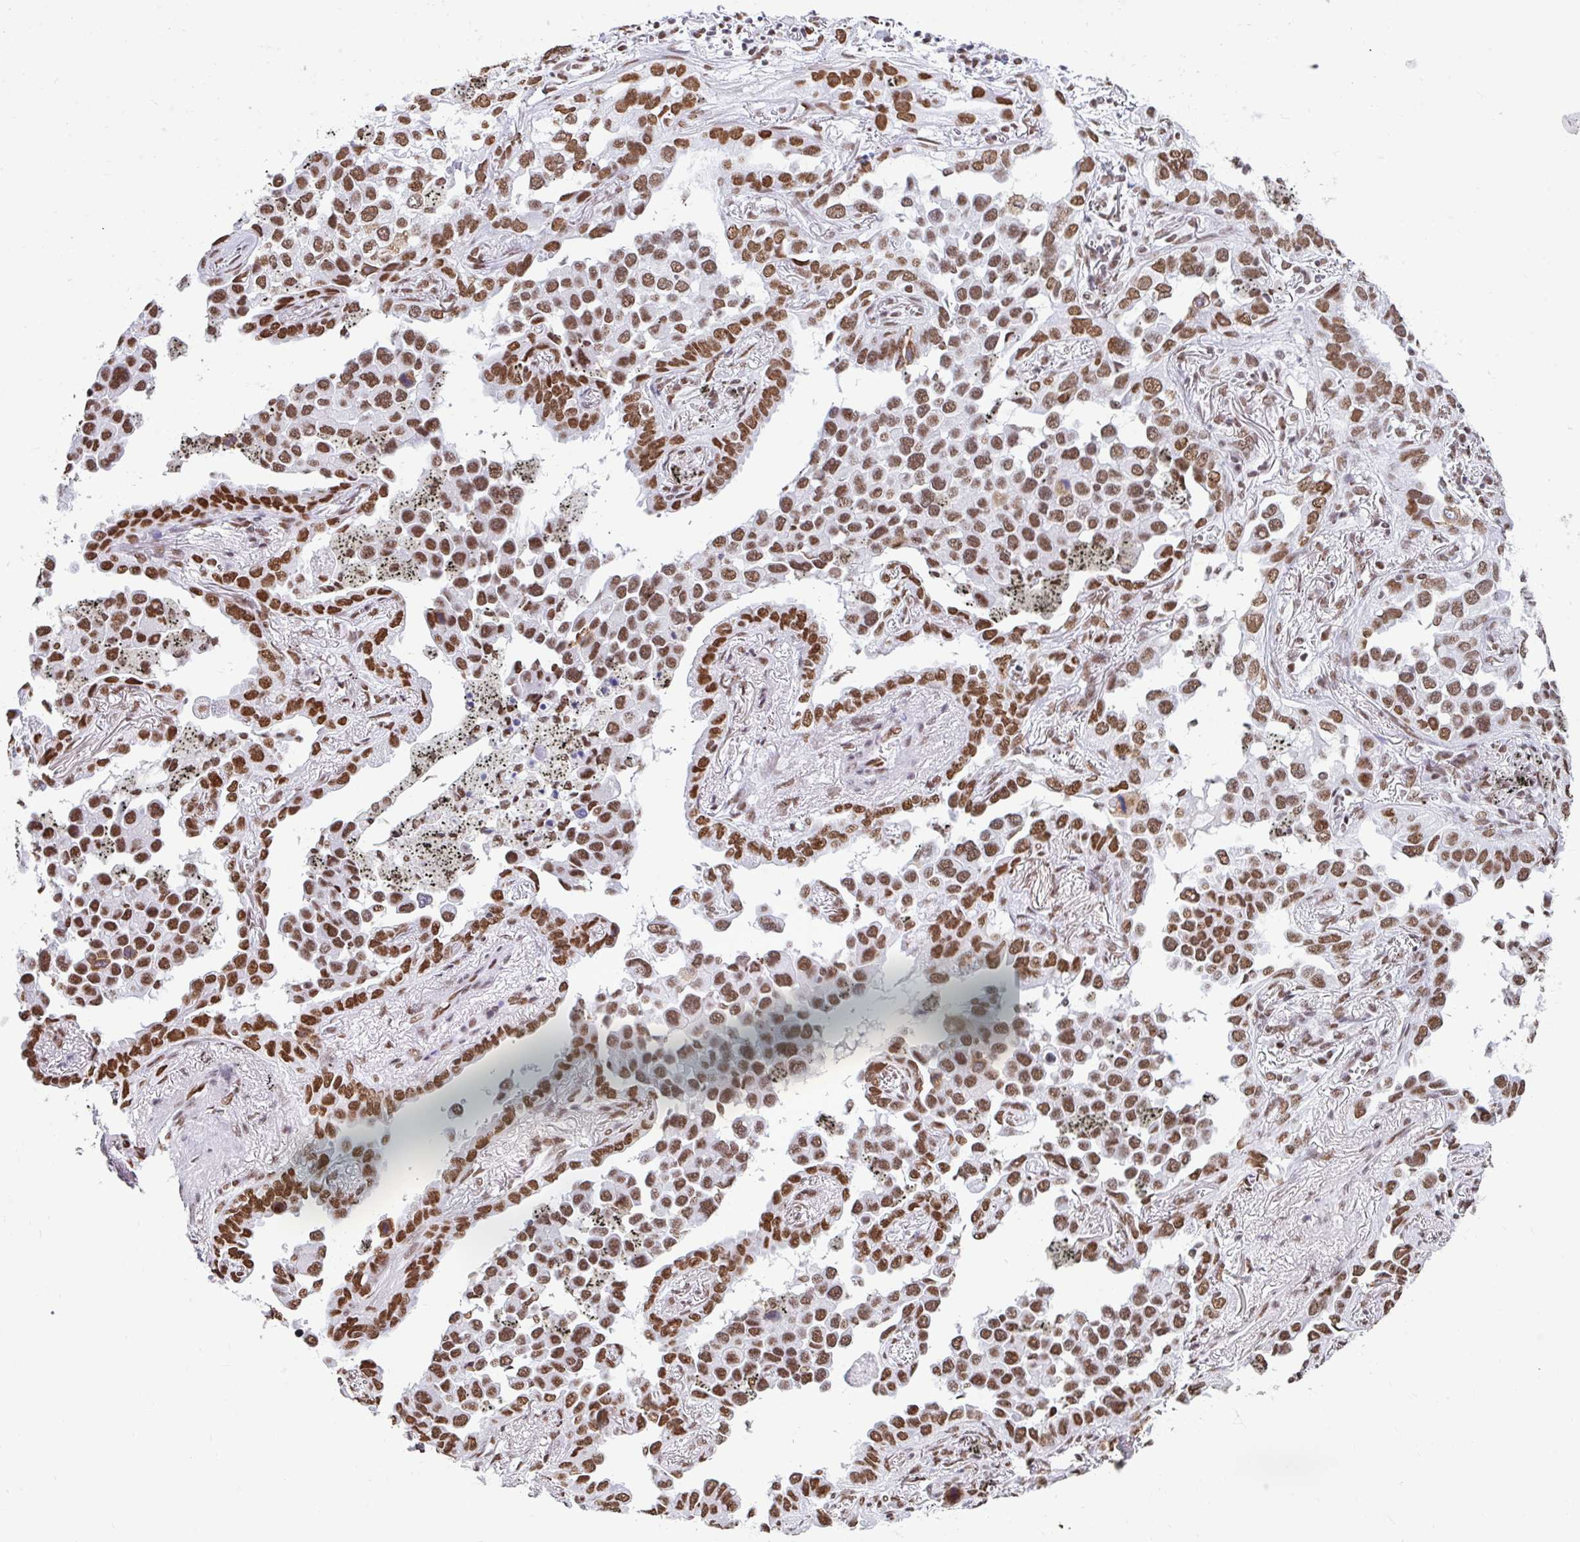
{"staining": {"intensity": "moderate", "quantity": ">75%", "location": "nuclear"}, "tissue": "lung cancer", "cell_type": "Tumor cells", "image_type": "cancer", "snomed": [{"axis": "morphology", "description": "Adenocarcinoma, NOS"}, {"axis": "topography", "description": "Lung"}], "caption": "Moderate nuclear protein staining is identified in approximately >75% of tumor cells in adenocarcinoma (lung). (DAB (3,3'-diaminobenzidine) = brown stain, brightfield microscopy at high magnification).", "gene": "KHDRBS1", "patient": {"sex": "male", "age": 67}}